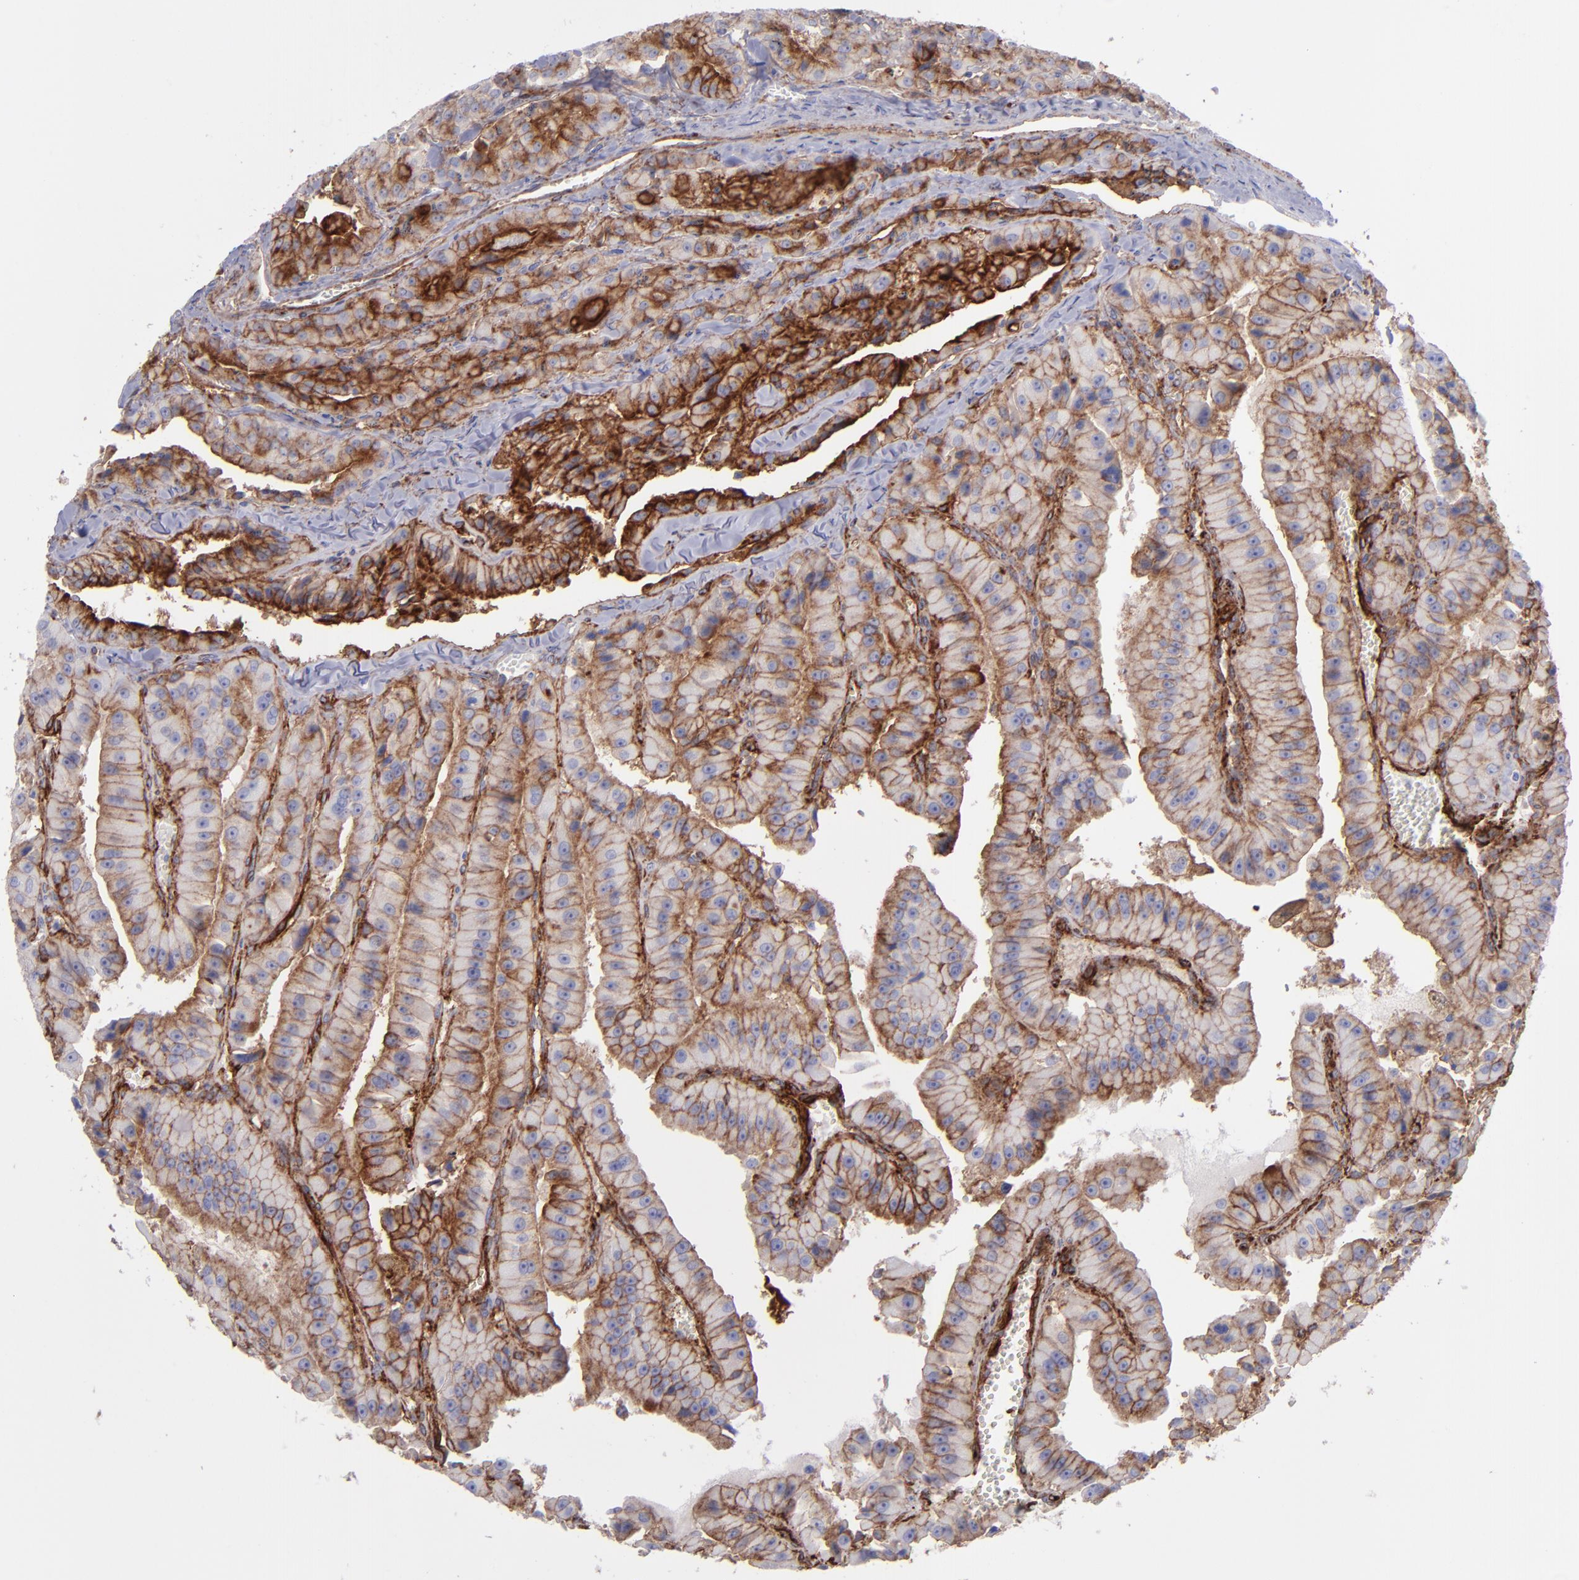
{"staining": {"intensity": "moderate", "quantity": ">75%", "location": "cytoplasmic/membranous"}, "tissue": "thyroid cancer", "cell_type": "Tumor cells", "image_type": "cancer", "snomed": [{"axis": "morphology", "description": "Carcinoma, NOS"}, {"axis": "topography", "description": "Thyroid gland"}], "caption": "Moderate cytoplasmic/membranous expression for a protein is identified in approximately >75% of tumor cells of carcinoma (thyroid) using immunohistochemistry.", "gene": "ITGAV", "patient": {"sex": "male", "age": 76}}